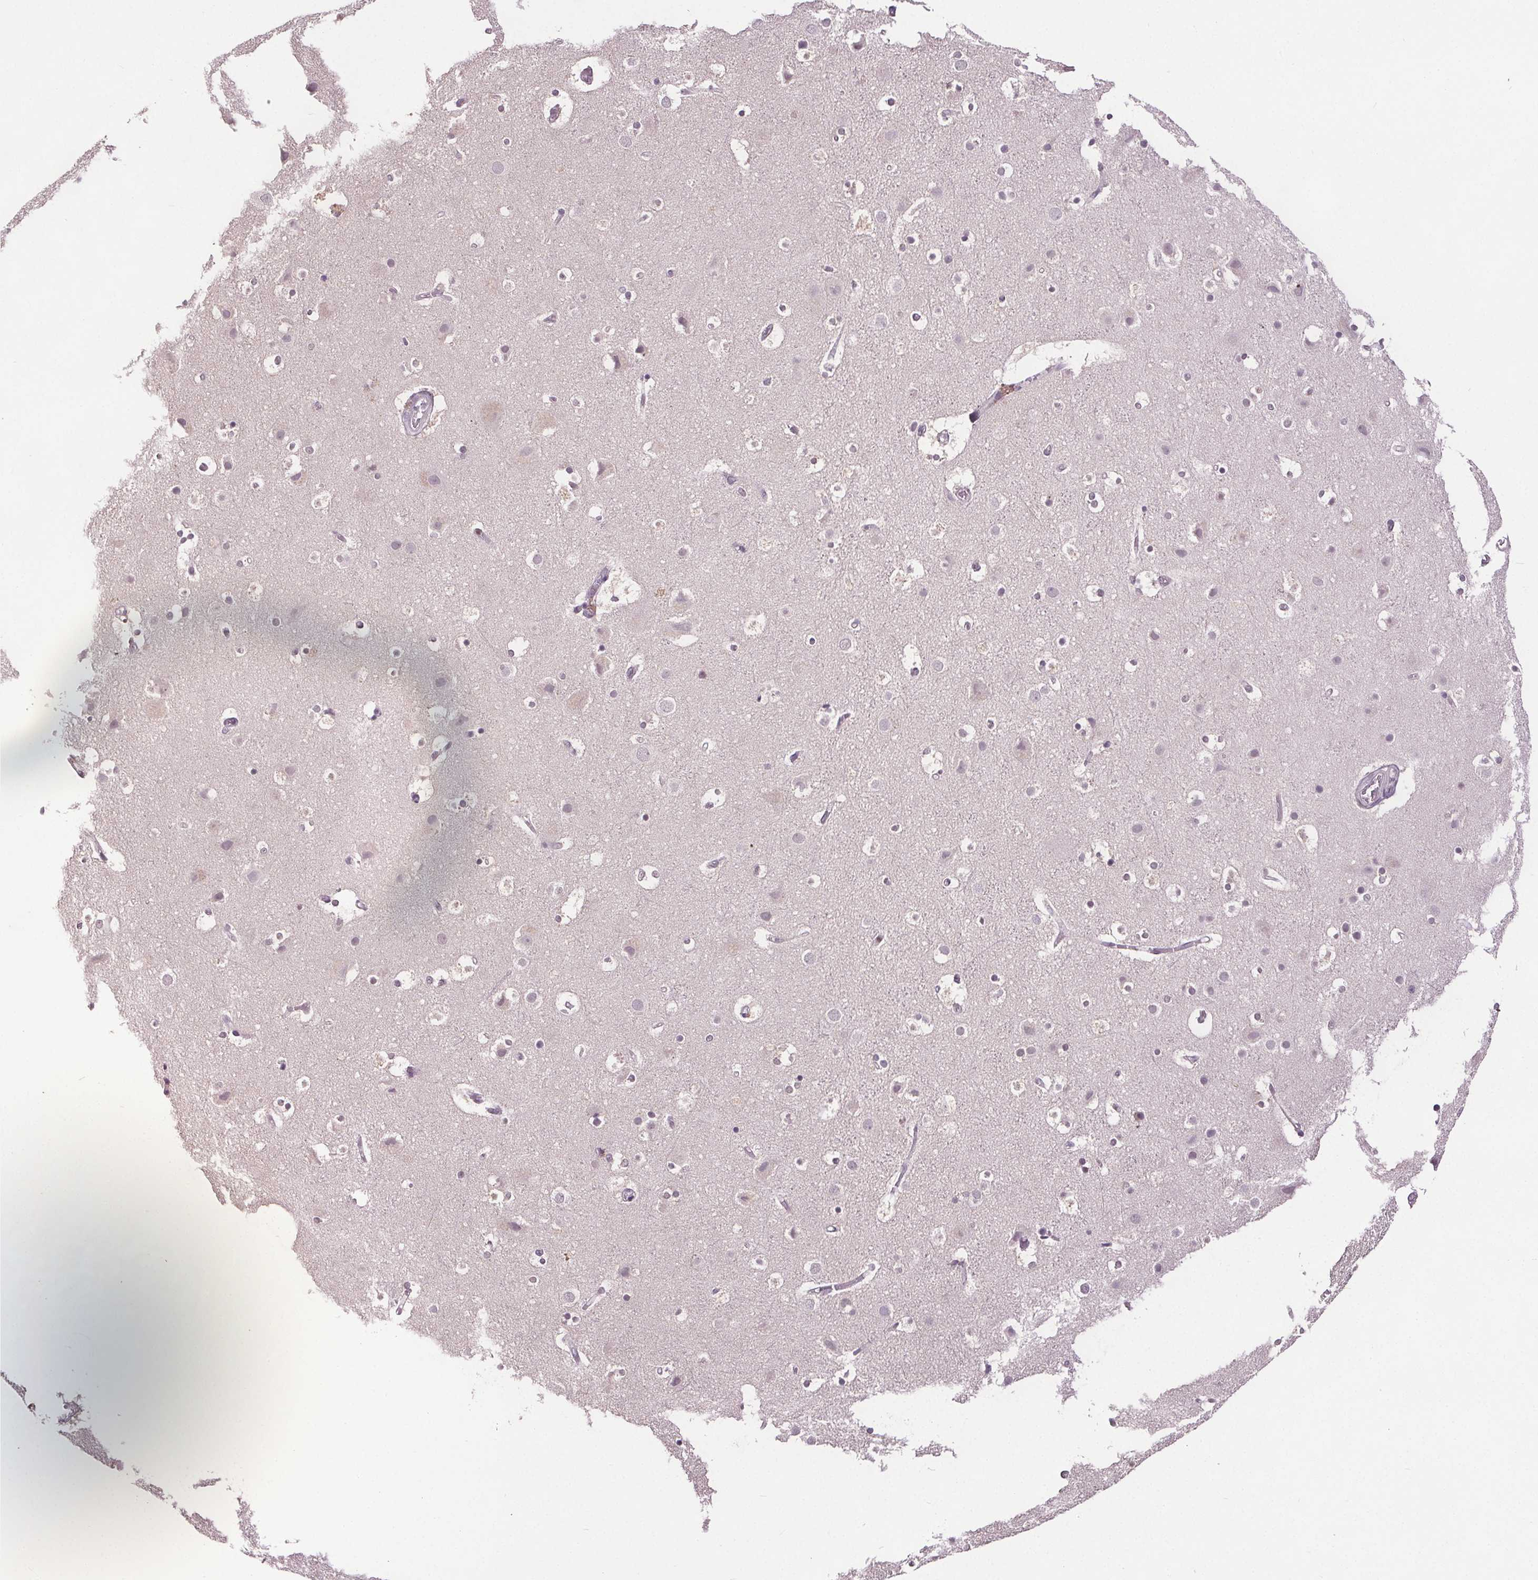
{"staining": {"intensity": "negative", "quantity": "none", "location": "none"}, "tissue": "cerebral cortex", "cell_type": "Endothelial cells", "image_type": "normal", "snomed": [{"axis": "morphology", "description": "Normal tissue, NOS"}, {"axis": "topography", "description": "Cerebral cortex"}], "caption": "High power microscopy histopathology image of an immunohistochemistry histopathology image of unremarkable cerebral cortex, revealing no significant positivity in endothelial cells.", "gene": "CENPF", "patient": {"sex": "female", "age": 52}}